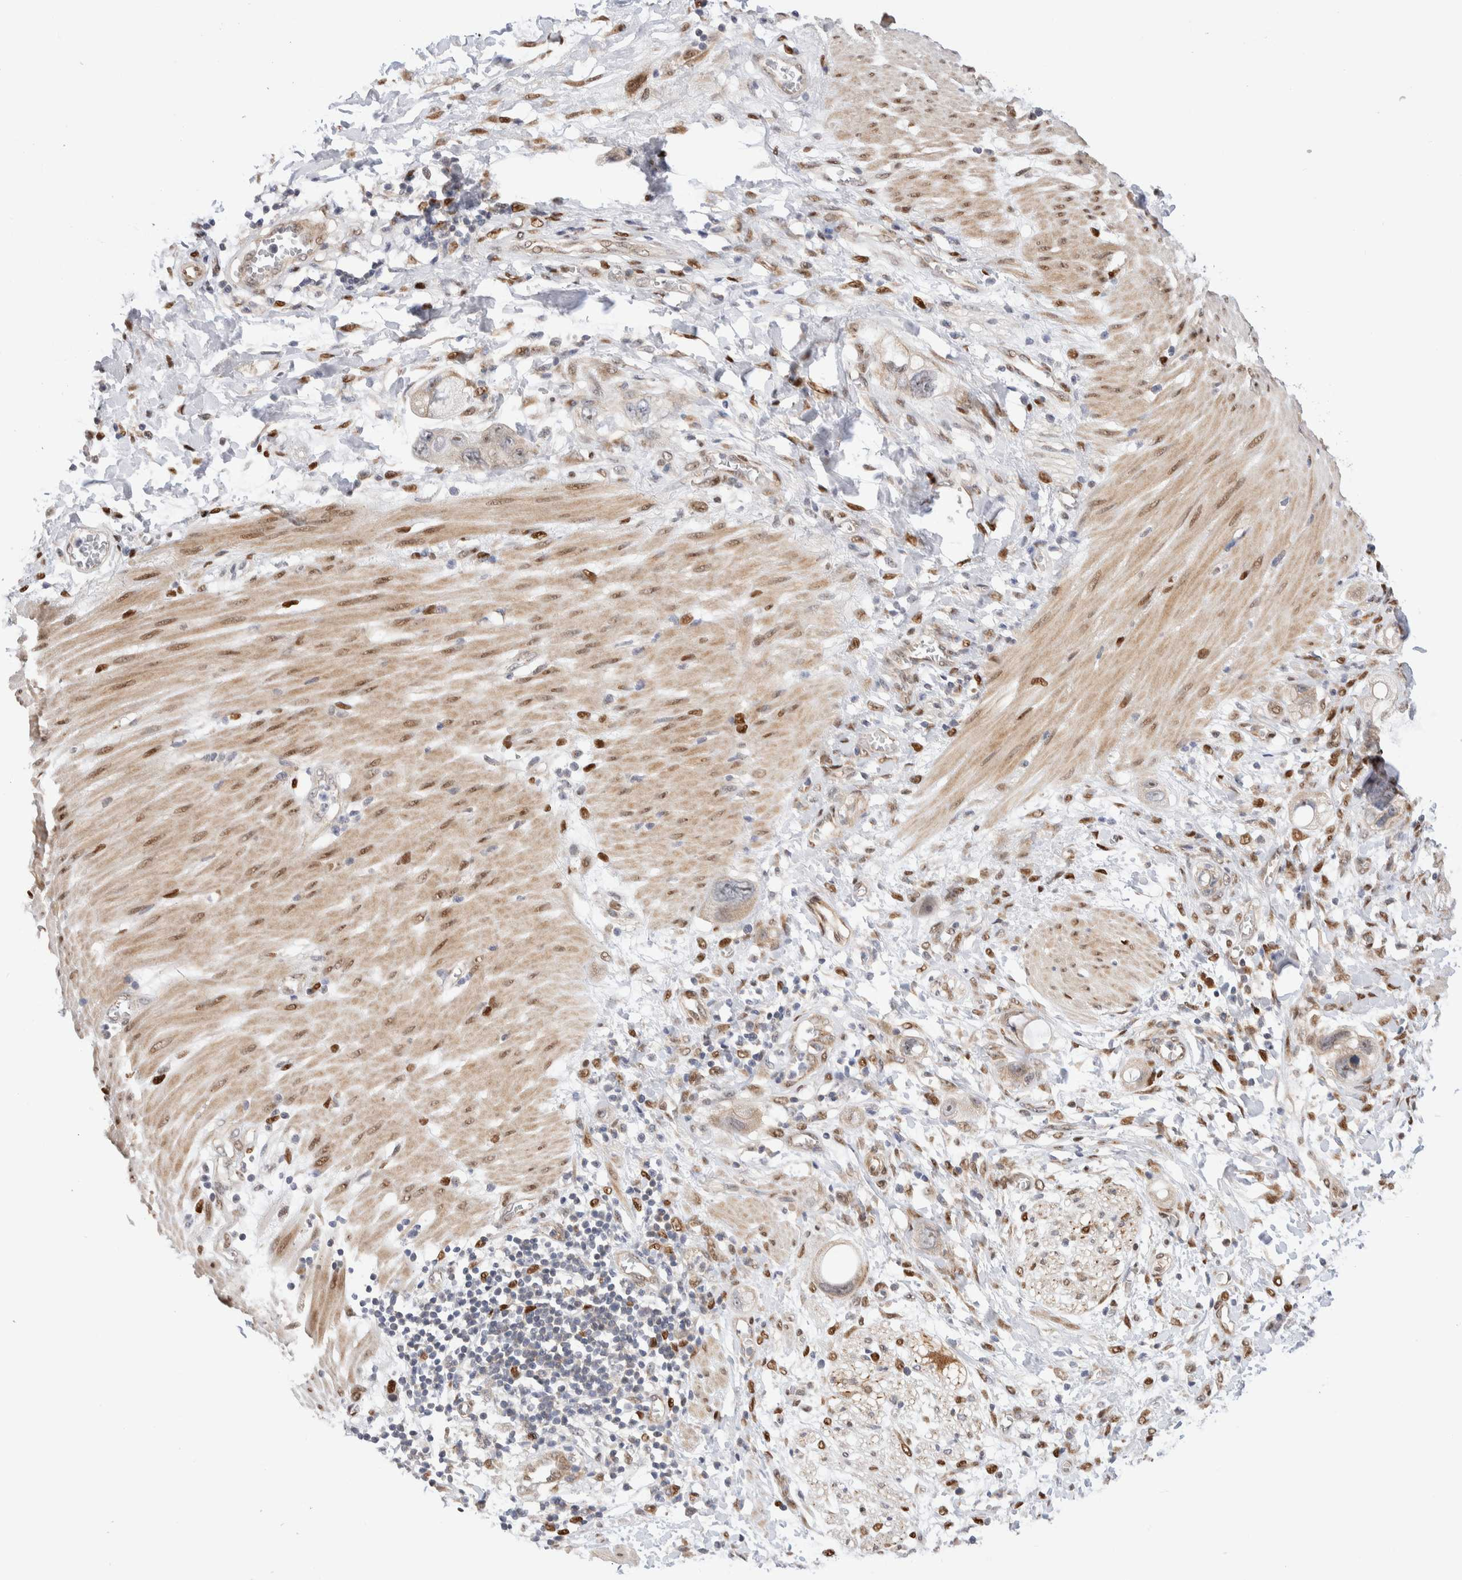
{"staining": {"intensity": "weak", "quantity": "<25%", "location": "cytoplasmic/membranous"}, "tissue": "stomach cancer", "cell_type": "Tumor cells", "image_type": "cancer", "snomed": [{"axis": "morphology", "description": "Adenocarcinoma, NOS"}, {"axis": "topography", "description": "Stomach"}, {"axis": "topography", "description": "Stomach, lower"}], "caption": "IHC of human stomach adenocarcinoma displays no positivity in tumor cells. The staining was performed using DAB (3,3'-diaminobenzidine) to visualize the protein expression in brown, while the nuclei were stained in blue with hematoxylin (Magnification: 20x).", "gene": "NSMAF", "patient": {"sex": "female", "age": 48}}